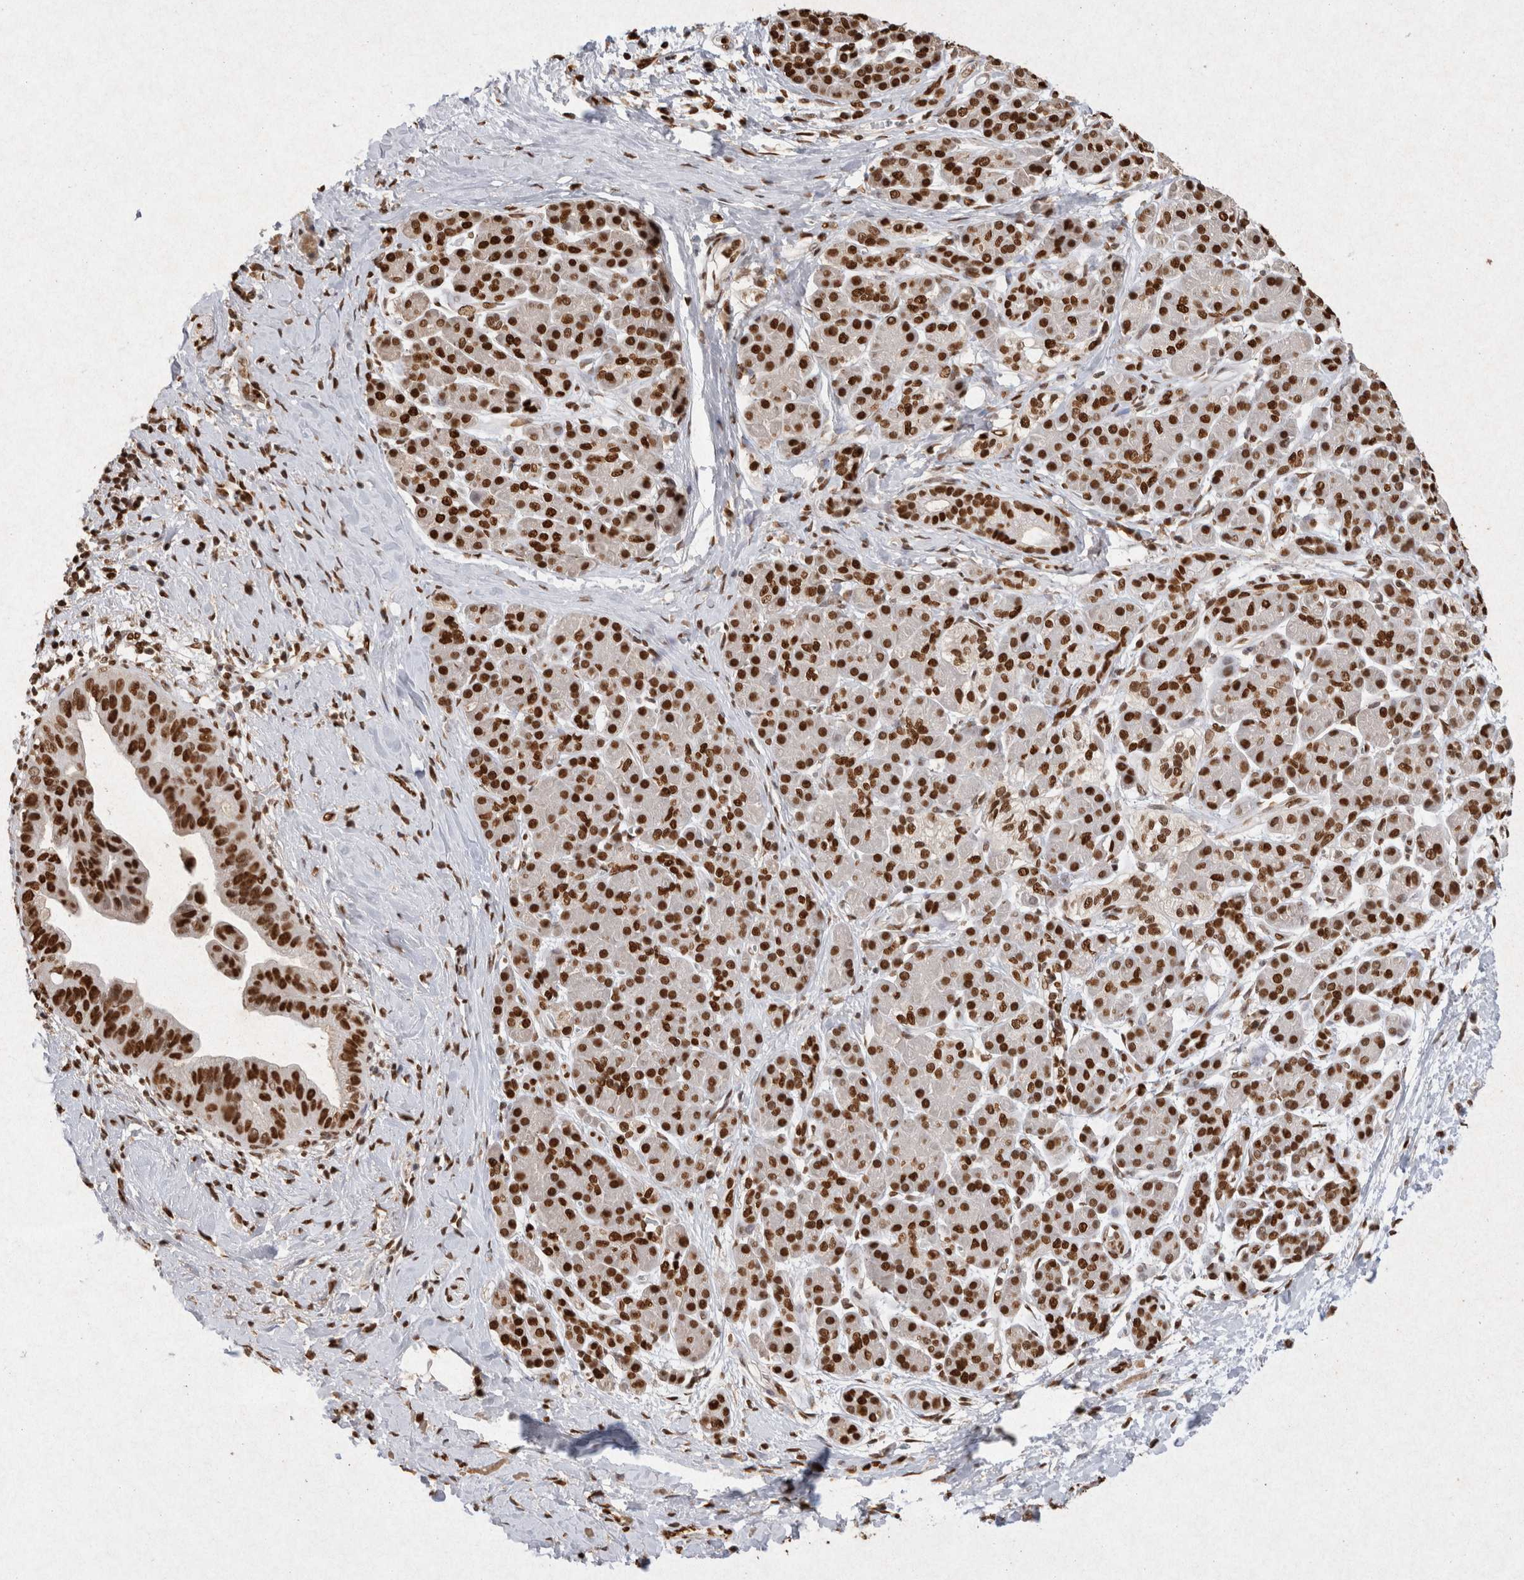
{"staining": {"intensity": "strong", "quantity": ">75%", "location": "nuclear"}, "tissue": "pancreatic cancer", "cell_type": "Tumor cells", "image_type": "cancer", "snomed": [{"axis": "morphology", "description": "Adenocarcinoma, NOS"}, {"axis": "topography", "description": "Pancreas"}], "caption": "A brown stain highlights strong nuclear staining of a protein in human pancreatic cancer (adenocarcinoma) tumor cells. (DAB IHC, brown staining for protein, blue staining for nuclei).", "gene": "HDGF", "patient": {"sex": "male", "age": 55}}